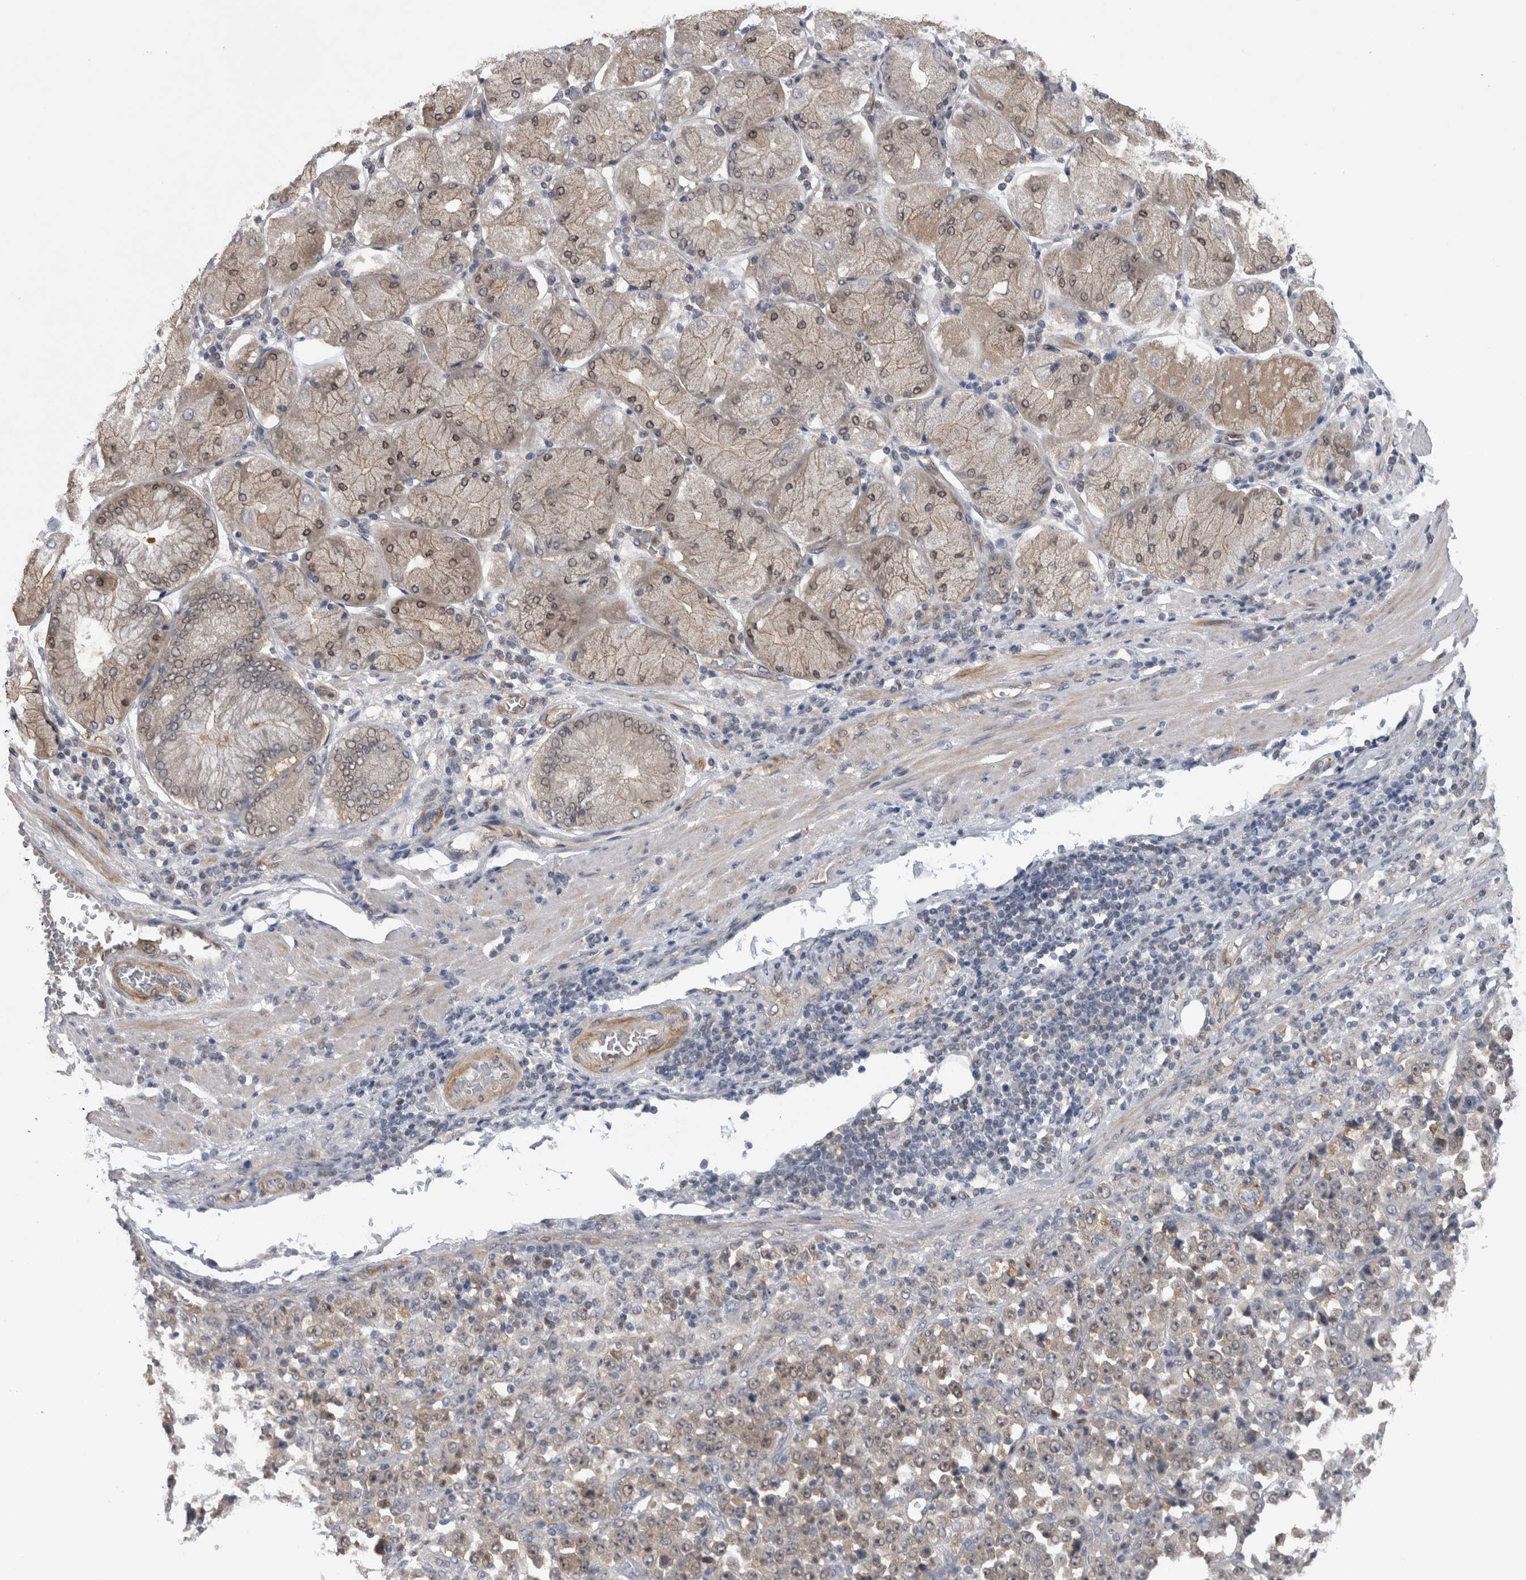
{"staining": {"intensity": "weak", "quantity": "<25%", "location": "nuclear"}, "tissue": "stomach cancer", "cell_type": "Tumor cells", "image_type": "cancer", "snomed": [{"axis": "morphology", "description": "Normal tissue, NOS"}, {"axis": "morphology", "description": "Adenocarcinoma, NOS"}, {"axis": "topography", "description": "Stomach, upper"}, {"axis": "topography", "description": "Stomach"}], "caption": "This is a photomicrograph of IHC staining of adenocarcinoma (stomach), which shows no positivity in tumor cells.", "gene": "NAPRT", "patient": {"sex": "male", "age": 59}}